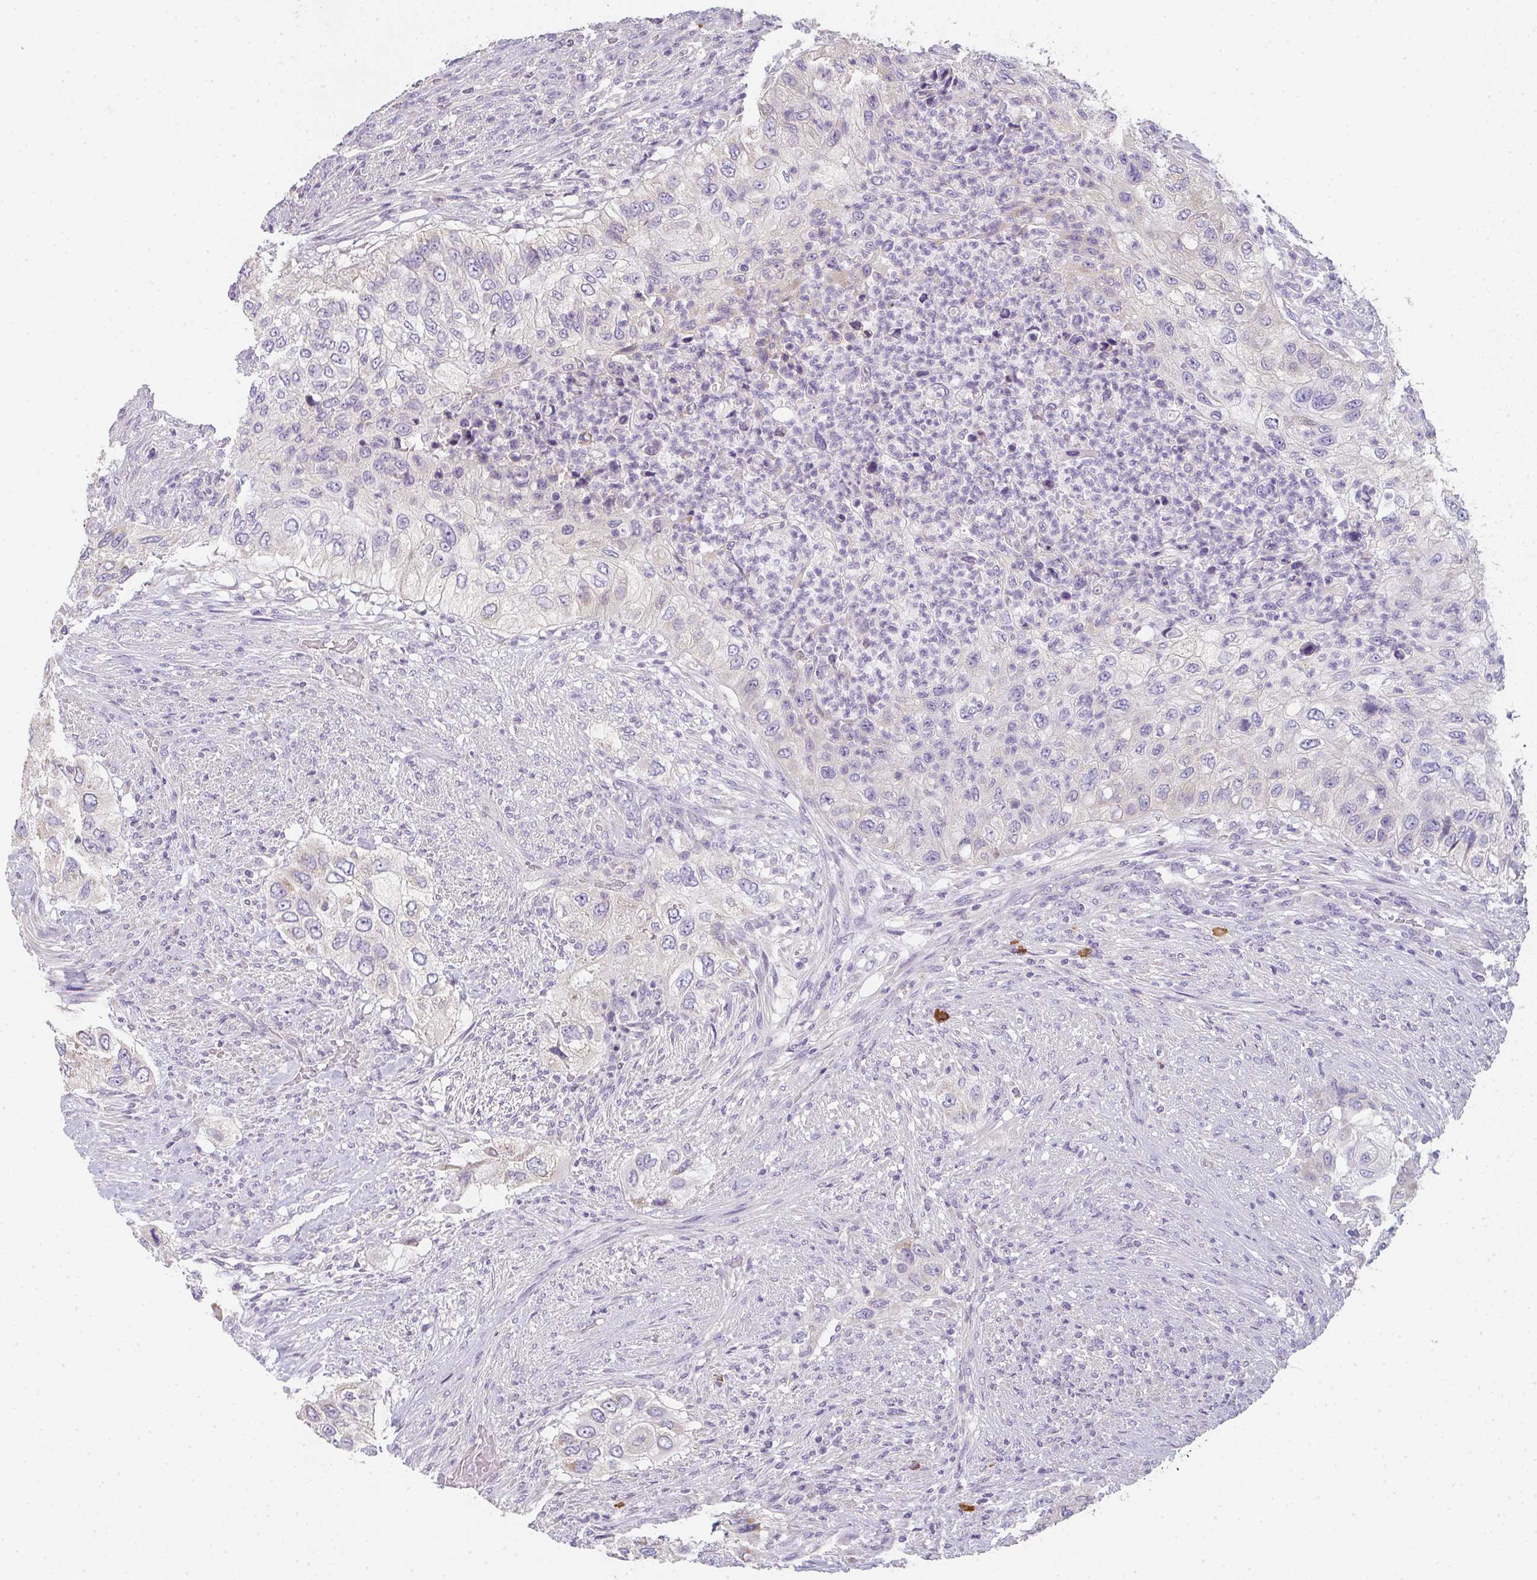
{"staining": {"intensity": "negative", "quantity": "none", "location": "none"}, "tissue": "urothelial cancer", "cell_type": "Tumor cells", "image_type": "cancer", "snomed": [{"axis": "morphology", "description": "Urothelial carcinoma, High grade"}, {"axis": "topography", "description": "Urinary bladder"}], "caption": "The histopathology image shows no significant expression in tumor cells of urothelial cancer.", "gene": "ZNF215", "patient": {"sex": "female", "age": 60}}